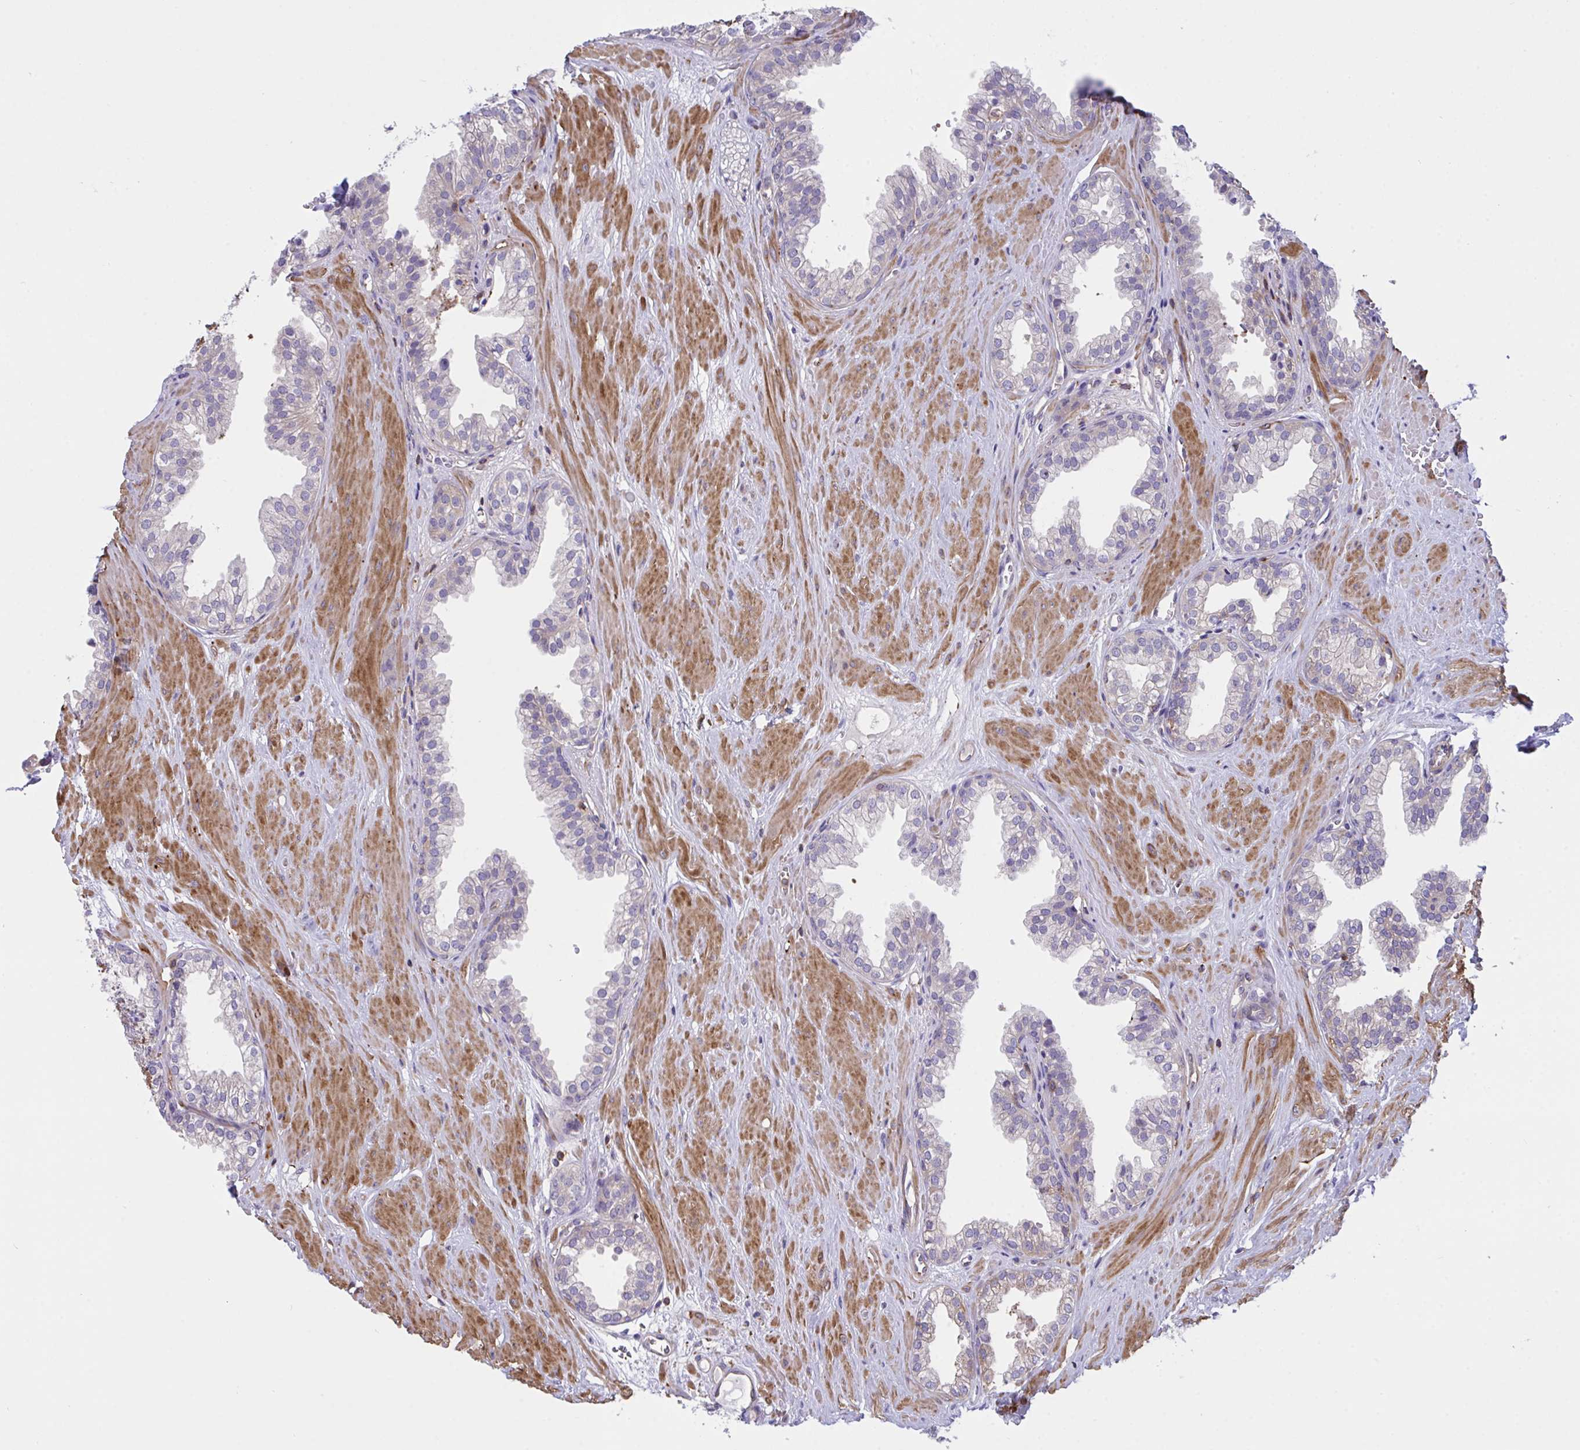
{"staining": {"intensity": "weak", "quantity": "<25%", "location": "cytoplasmic/membranous"}, "tissue": "prostate", "cell_type": "Glandular cells", "image_type": "normal", "snomed": [{"axis": "morphology", "description": "Normal tissue, NOS"}, {"axis": "topography", "description": "Prostate"}, {"axis": "topography", "description": "Peripheral nerve tissue"}], "caption": "A photomicrograph of human prostate is negative for staining in glandular cells. Brightfield microscopy of immunohistochemistry (IHC) stained with DAB (3,3'-diaminobenzidine) (brown) and hematoxylin (blue), captured at high magnification.", "gene": "PPIH", "patient": {"sex": "male", "age": 55}}